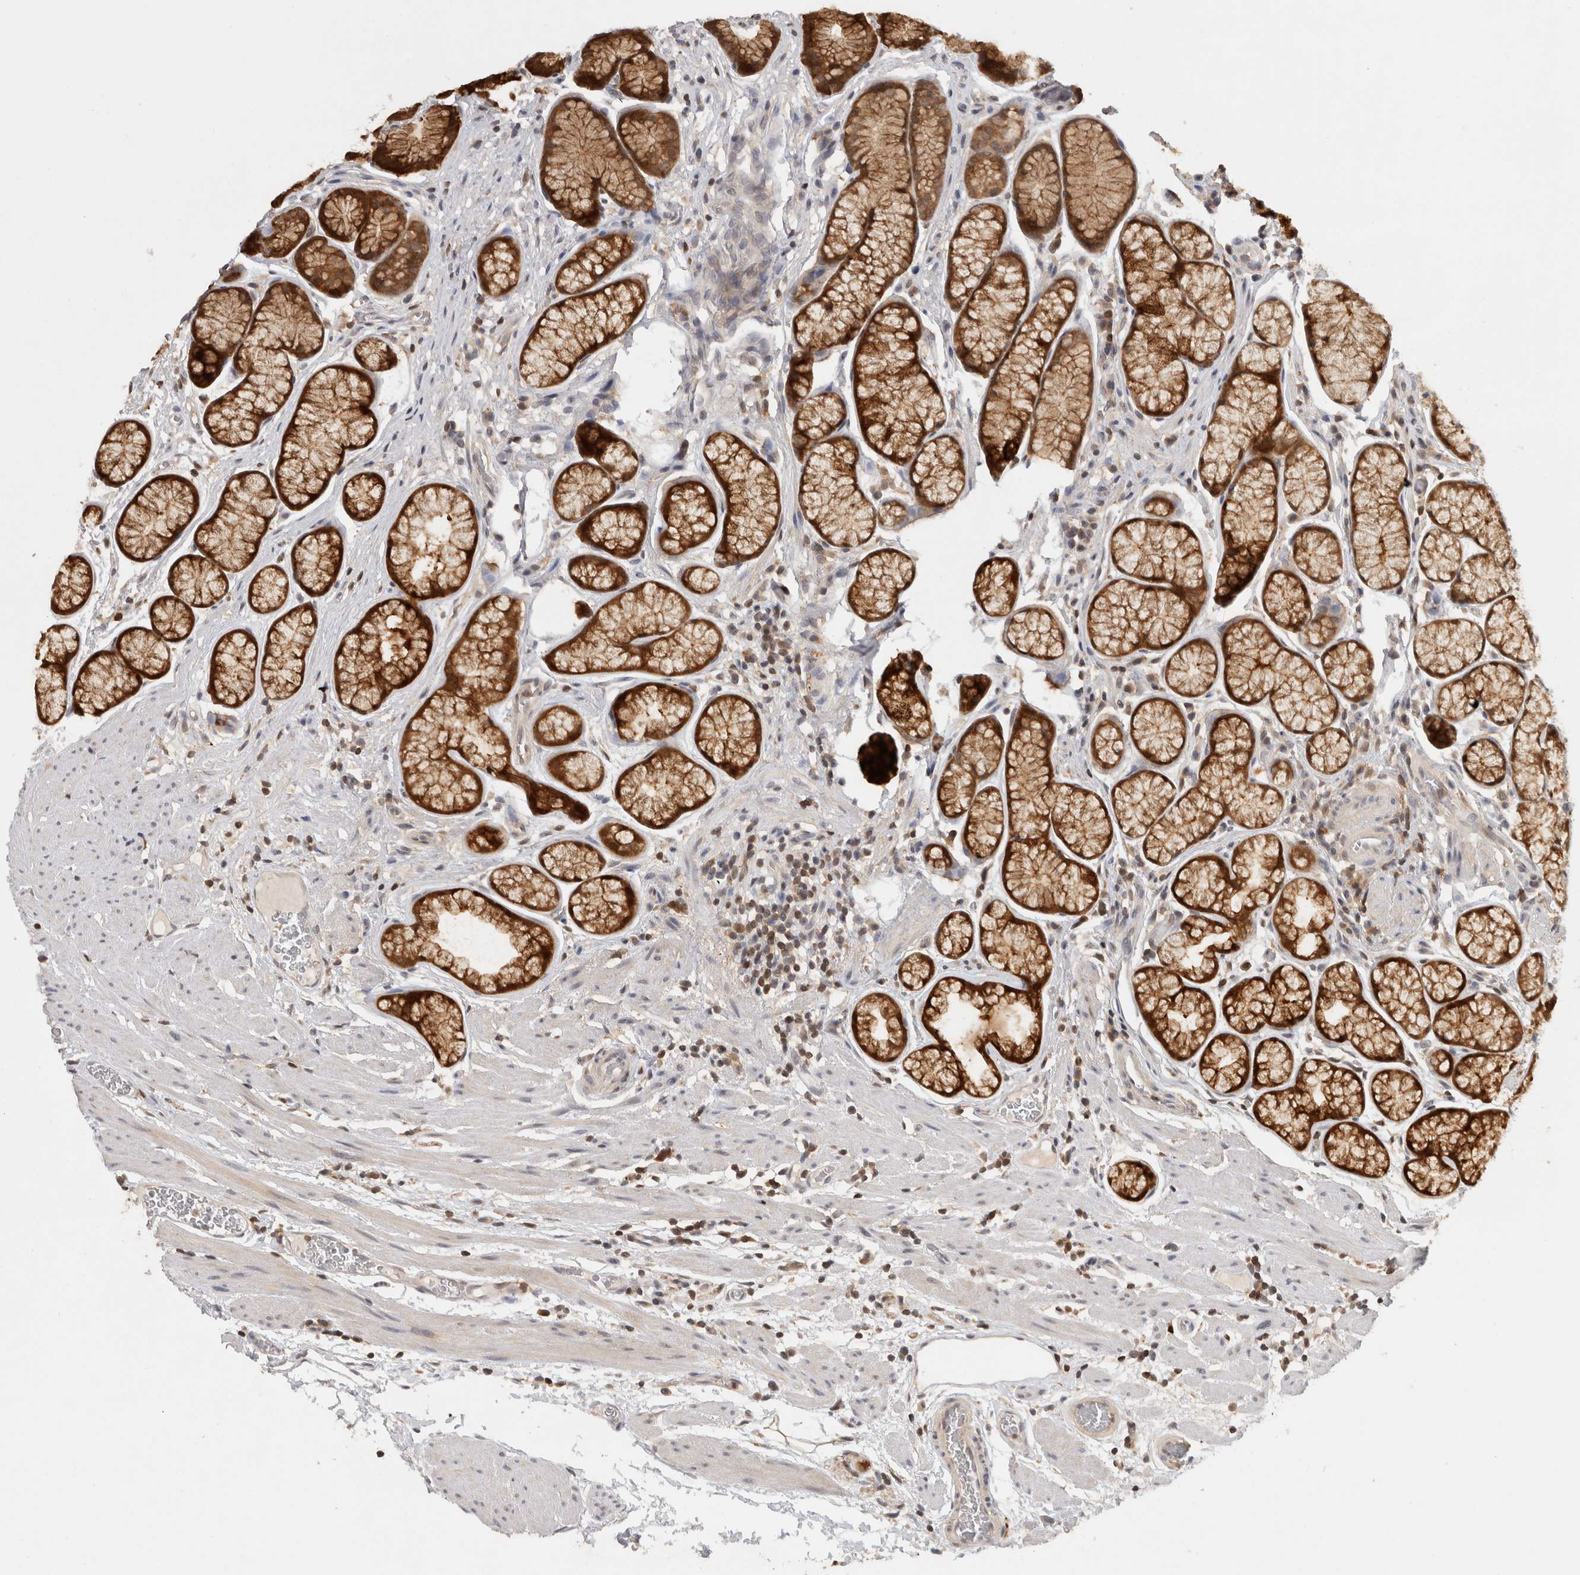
{"staining": {"intensity": "strong", "quantity": ">75%", "location": "cytoplasmic/membranous"}, "tissue": "stomach", "cell_type": "Glandular cells", "image_type": "normal", "snomed": [{"axis": "morphology", "description": "Normal tissue, NOS"}, {"axis": "topography", "description": "Stomach"}], "caption": "Immunohistochemical staining of normal stomach reveals >75% levels of strong cytoplasmic/membranous protein expression in approximately >75% of glandular cells. The staining was performed using DAB (3,3'-diaminobenzidine), with brown indicating positive protein expression. Nuclei are stained blue with hematoxylin.", "gene": "ACAT2", "patient": {"sex": "male", "age": 42}}